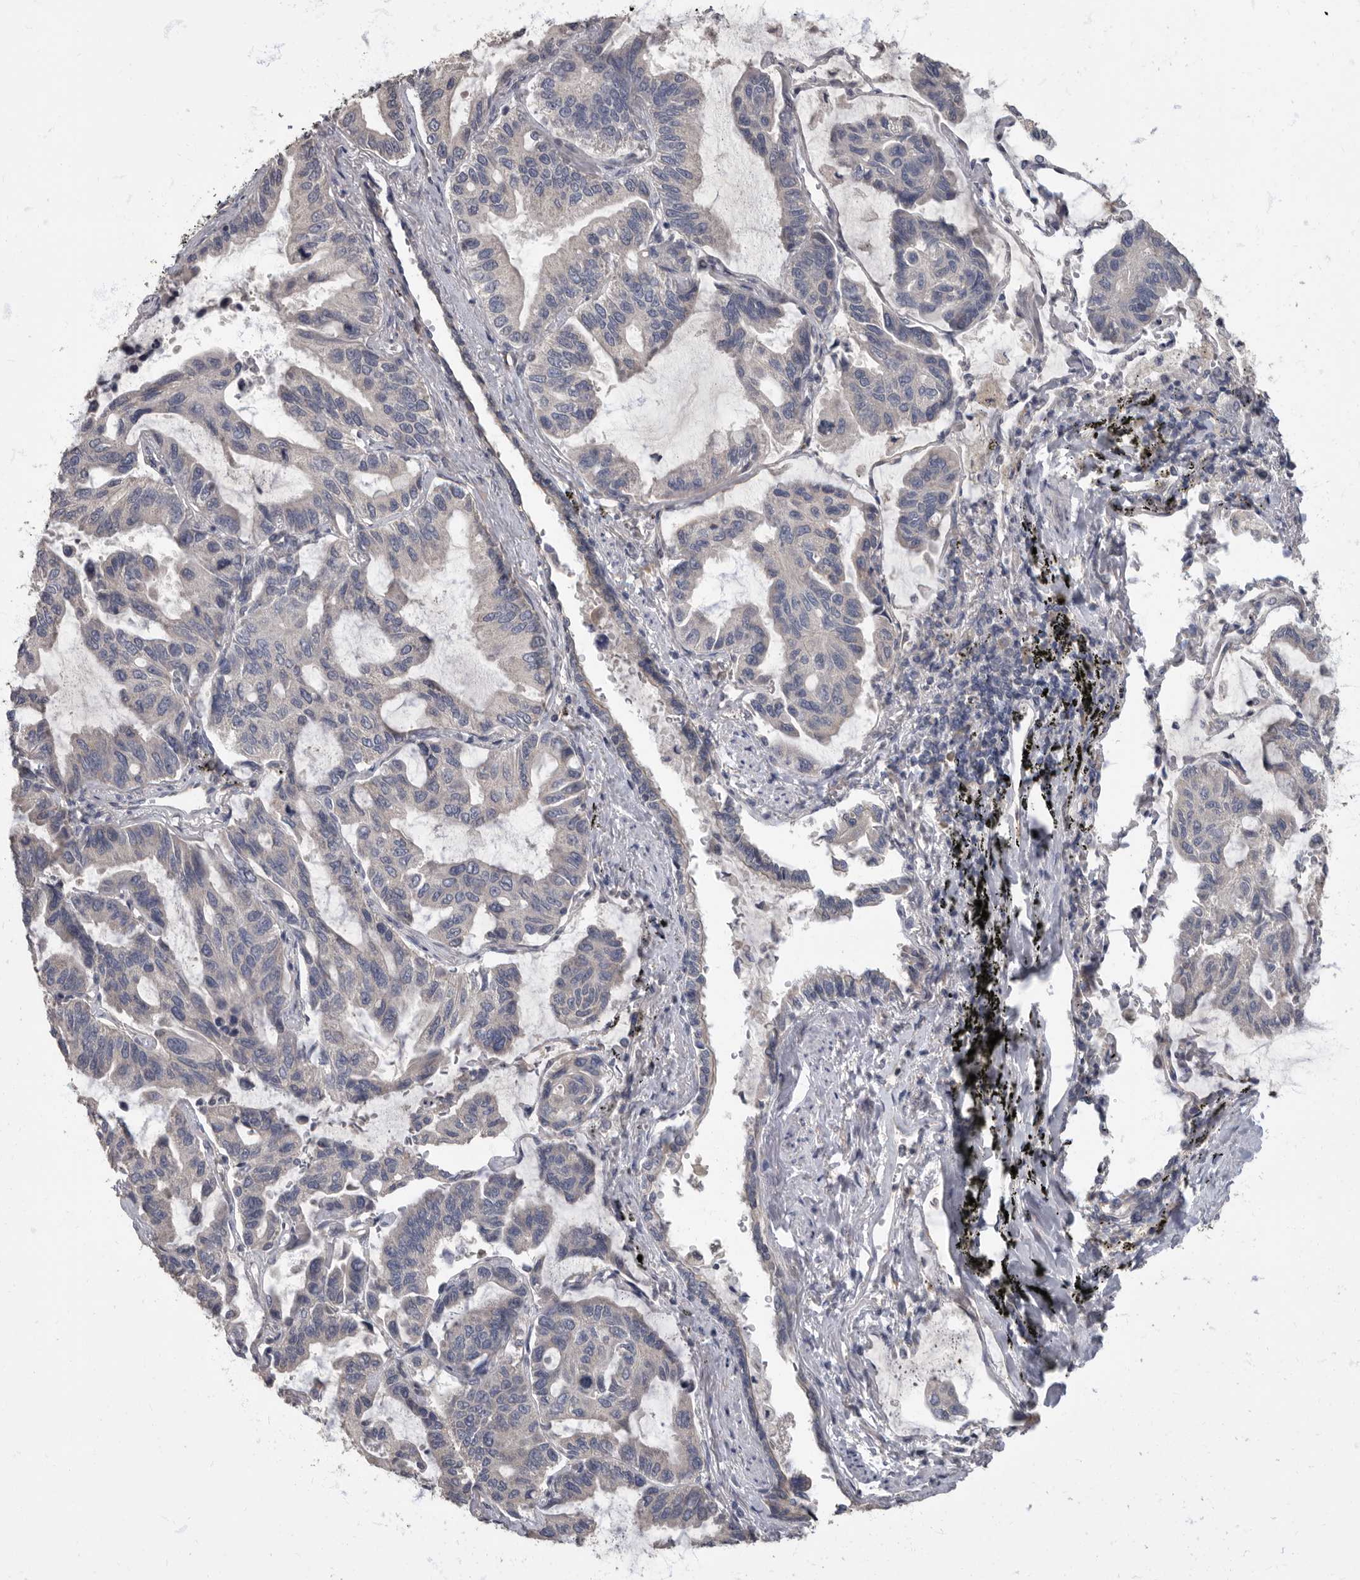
{"staining": {"intensity": "negative", "quantity": "none", "location": "none"}, "tissue": "lung cancer", "cell_type": "Tumor cells", "image_type": "cancer", "snomed": [{"axis": "morphology", "description": "Adenocarcinoma, NOS"}, {"axis": "topography", "description": "Lung"}], "caption": "Adenocarcinoma (lung) was stained to show a protein in brown. There is no significant positivity in tumor cells.", "gene": "PDK1", "patient": {"sex": "male", "age": 64}}